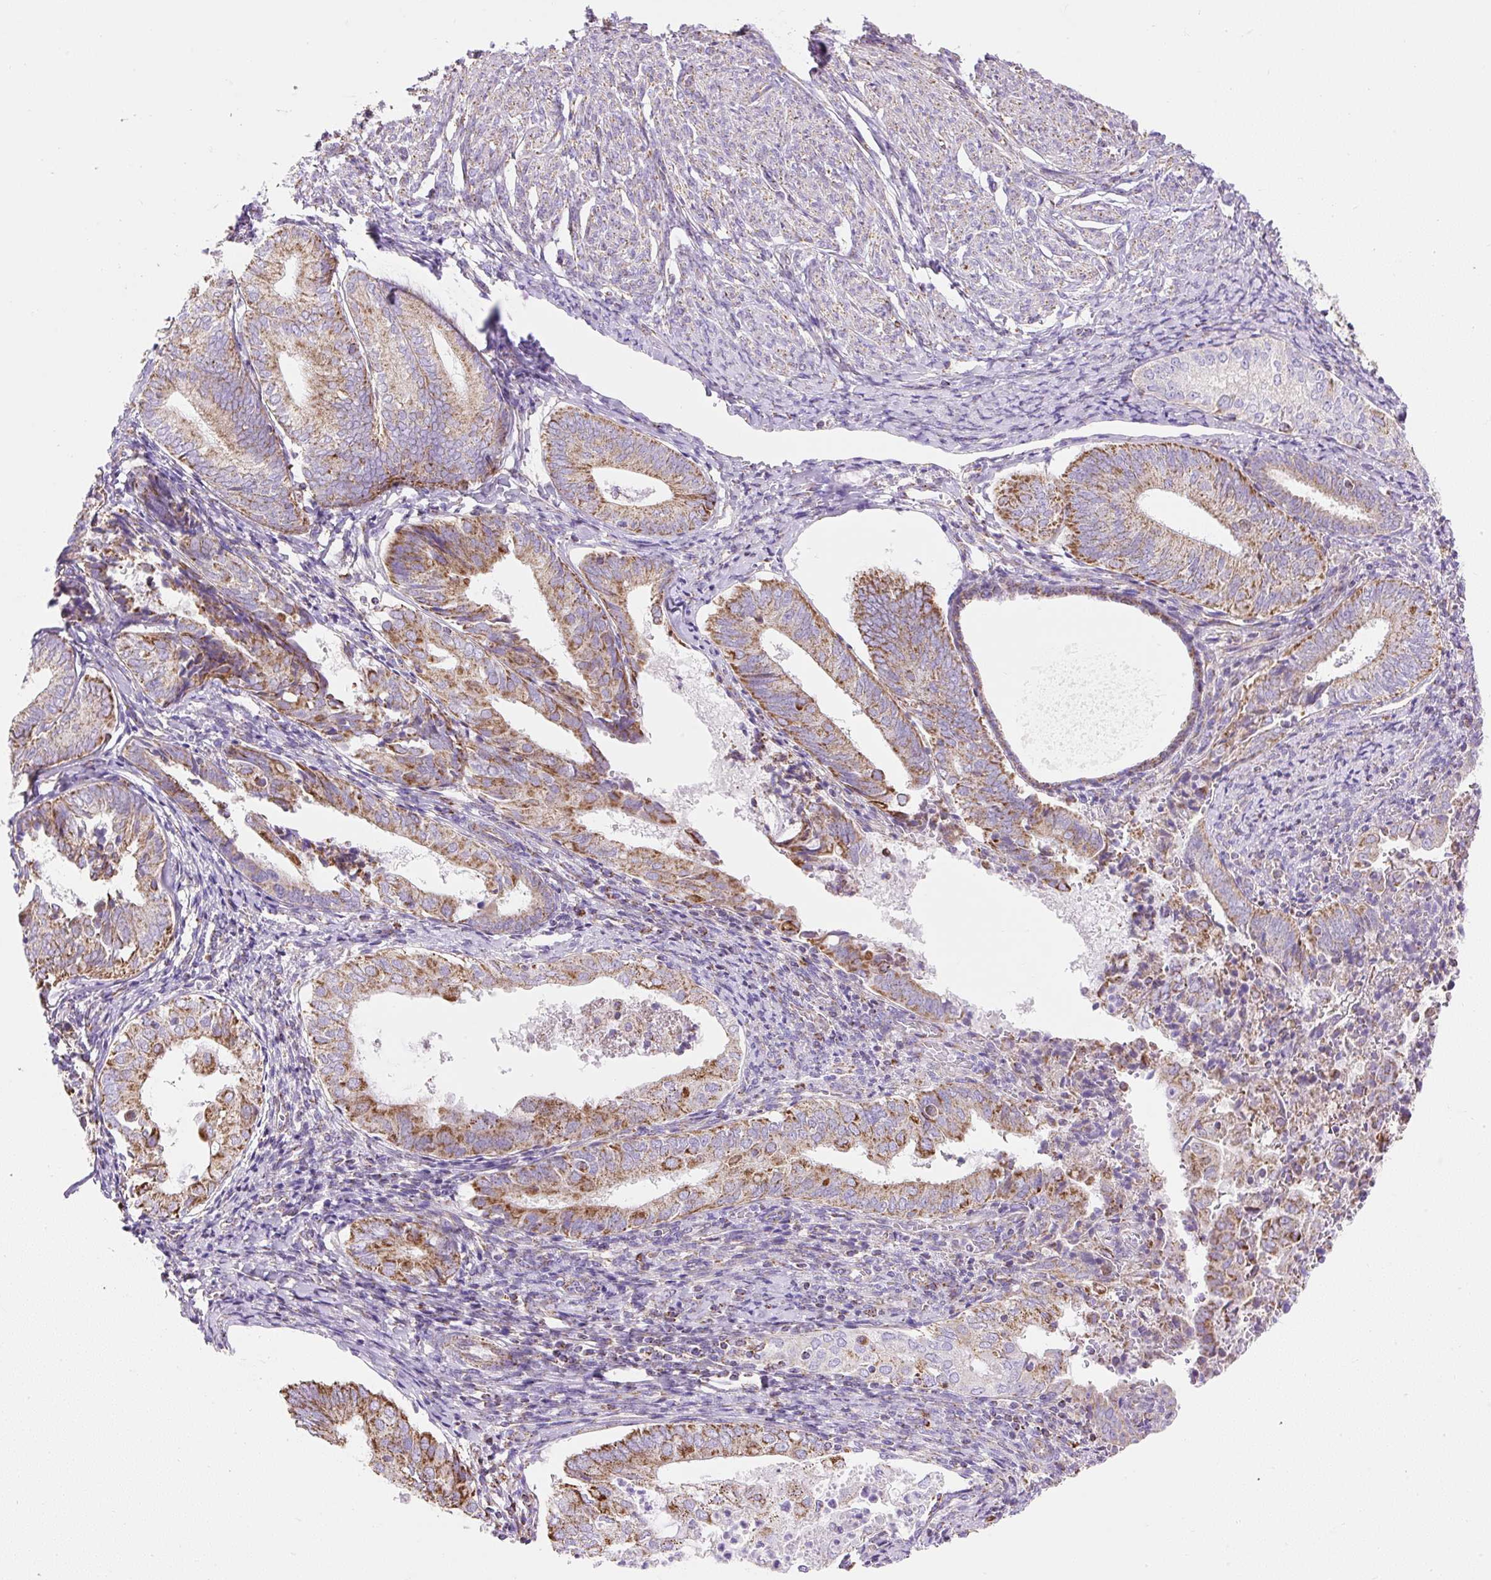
{"staining": {"intensity": "moderate", "quantity": ">75%", "location": "cytoplasmic/membranous"}, "tissue": "endometrial cancer", "cell_type": "Tumor cells", "image_type": "cancer", "snomed": [{"axis": "morphology", "description": "Adenocarcinoma, NOS"}, {"axis": "topography", "description": "Endometrium"}], "caption": "A micrograph showing moderate cytoplasmic/membranous expression in about >75% of tumor cells in endometrial adenocarcinoma, as visualized by brown immunohistochemical staining.", "gene": "DAAM2", "patient": {"sex": "female", "age": 87}}